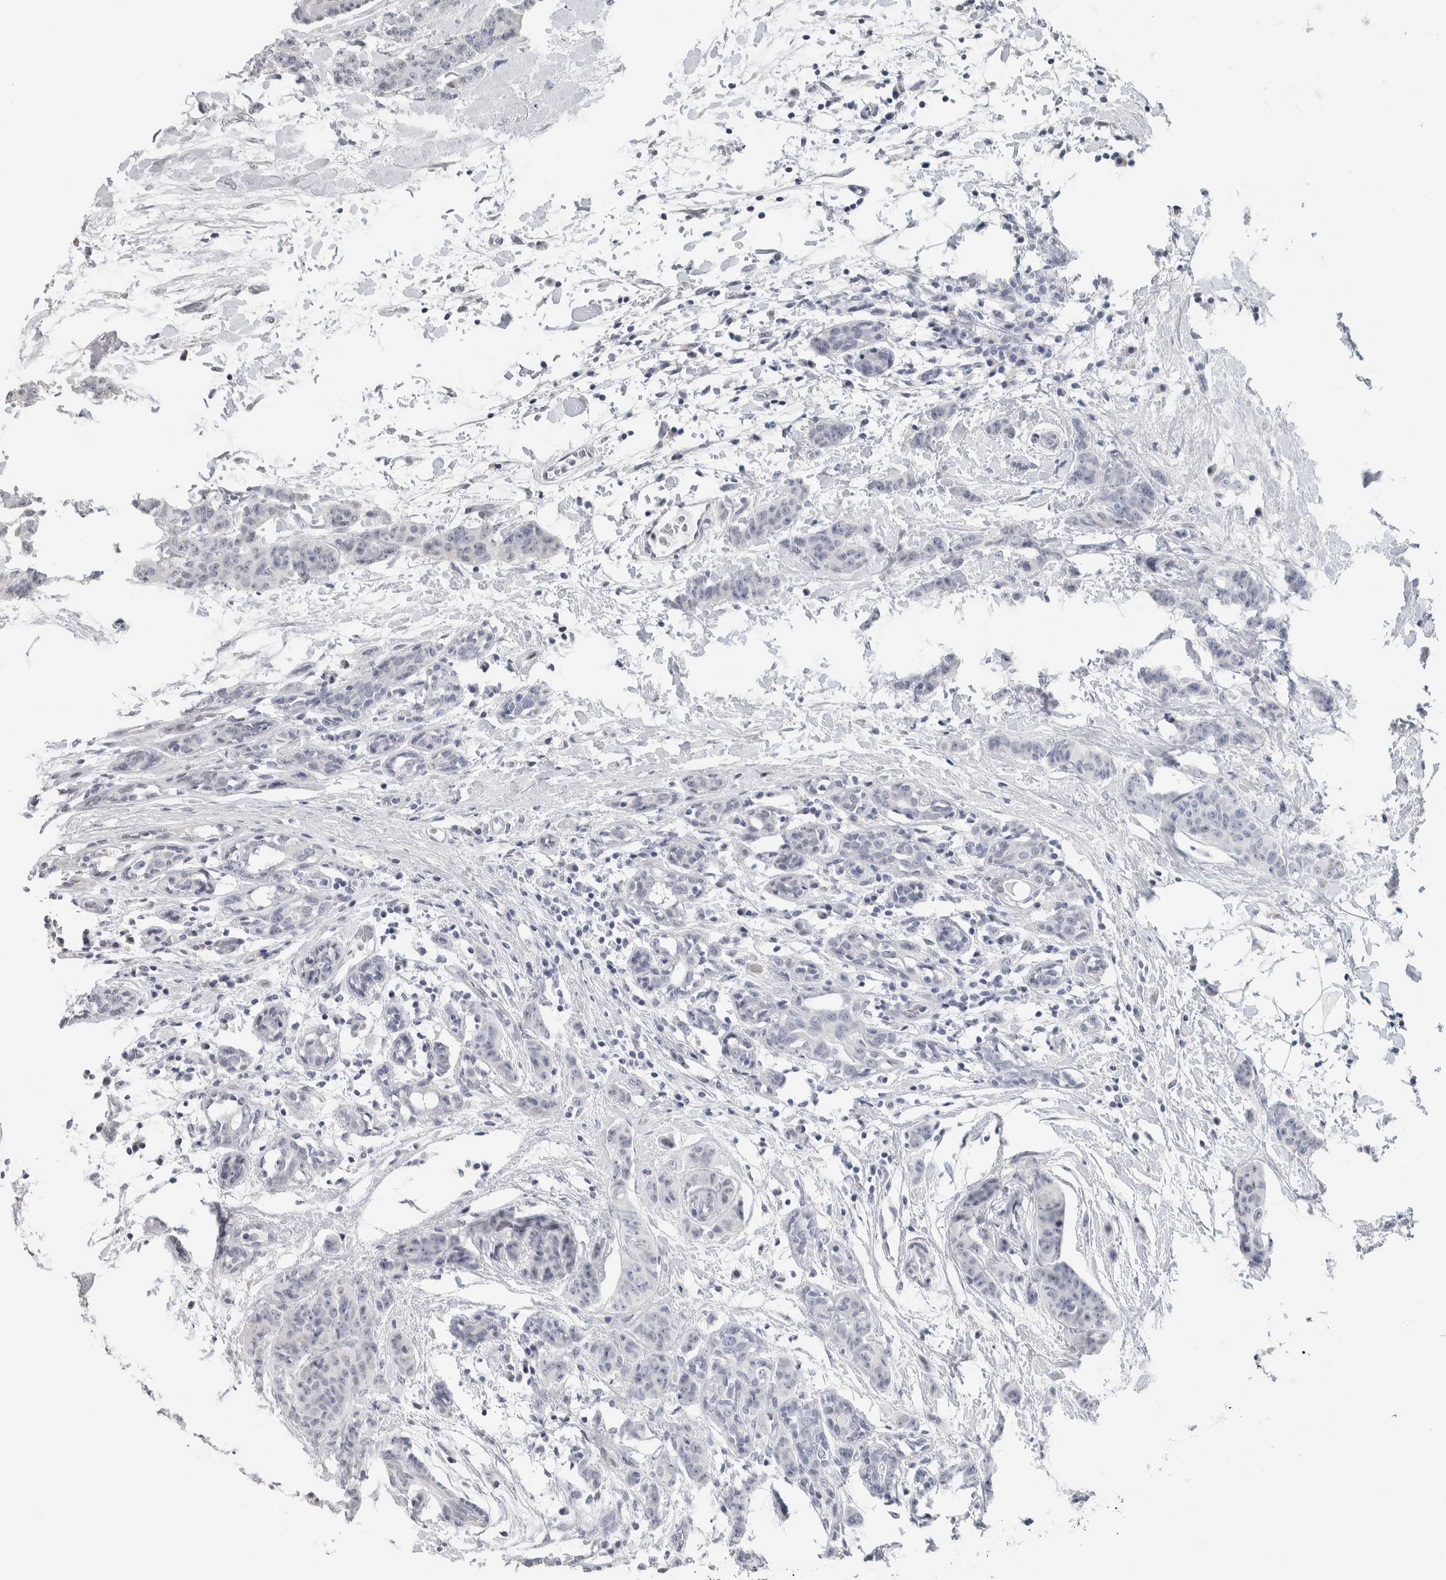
{"staining": {"intensity": "negative", "quantity": "none", "location": "none"}, "tissue": "breast cancer", "cell_type": "Tumor cells", "image_type": "cancer", "snomed": [{"axis": "morphology", "description": "Normal tissue, NOS"}, {"axis": "morphology", "description": "Duct carcinoma"}, {"axis": "topography", "description": "Breast"}], "caption": "Immunohistochemical staining of human invasive ductal carcinoma (breast) demonstrates no significant expression in tumor cells. The staining was performed using DAB to visualize the protein expression in brown, while the nuclei were stained in blue with hematoxylin (Magnification: 20x).", "gene": "NEFM", "patient": {"sex": "female", "age": 40}}